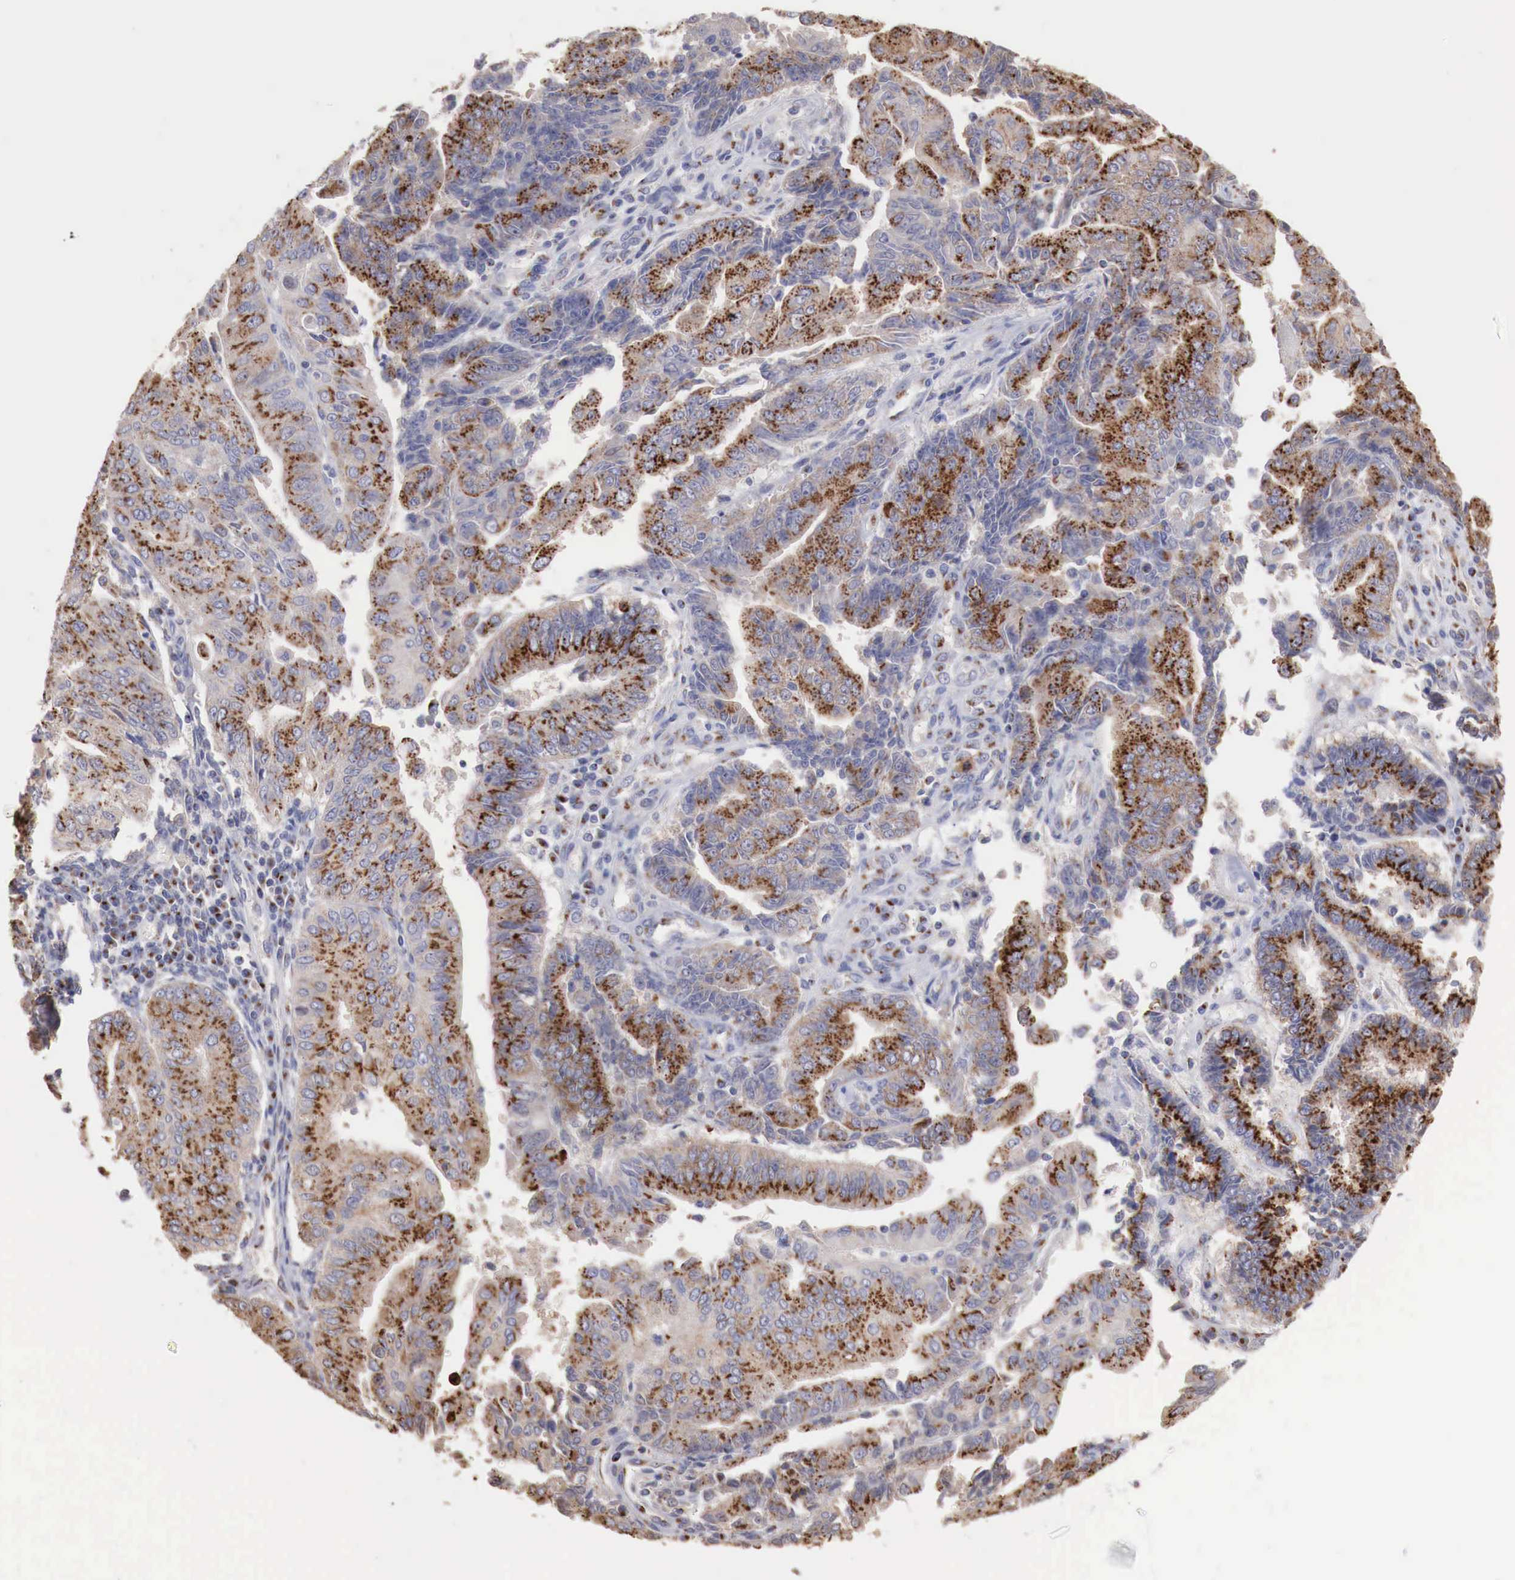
{"staining": {"intensity": "strong", "quantity": ">75%", "location": "cytoplasmic/membranous"}, "tissue": "endometrial cancer", "cell_type": "Tumor cells", "image_type": "cancer", "snomed": [{"axis": "morphology", "description": "Adenocarcinoma, NOS"}, {"axis": "topography", "description": "Endometrium"}], "caption": "Immunohistochemical staining of human endometrial cancer (adenocarcinoma) demonstrates strong cytoplasmic/membranous protein expression in approximately >75% of tumor cells.", "gene": "SYAP1", "patient": {"sex": "female", "age": 75}}